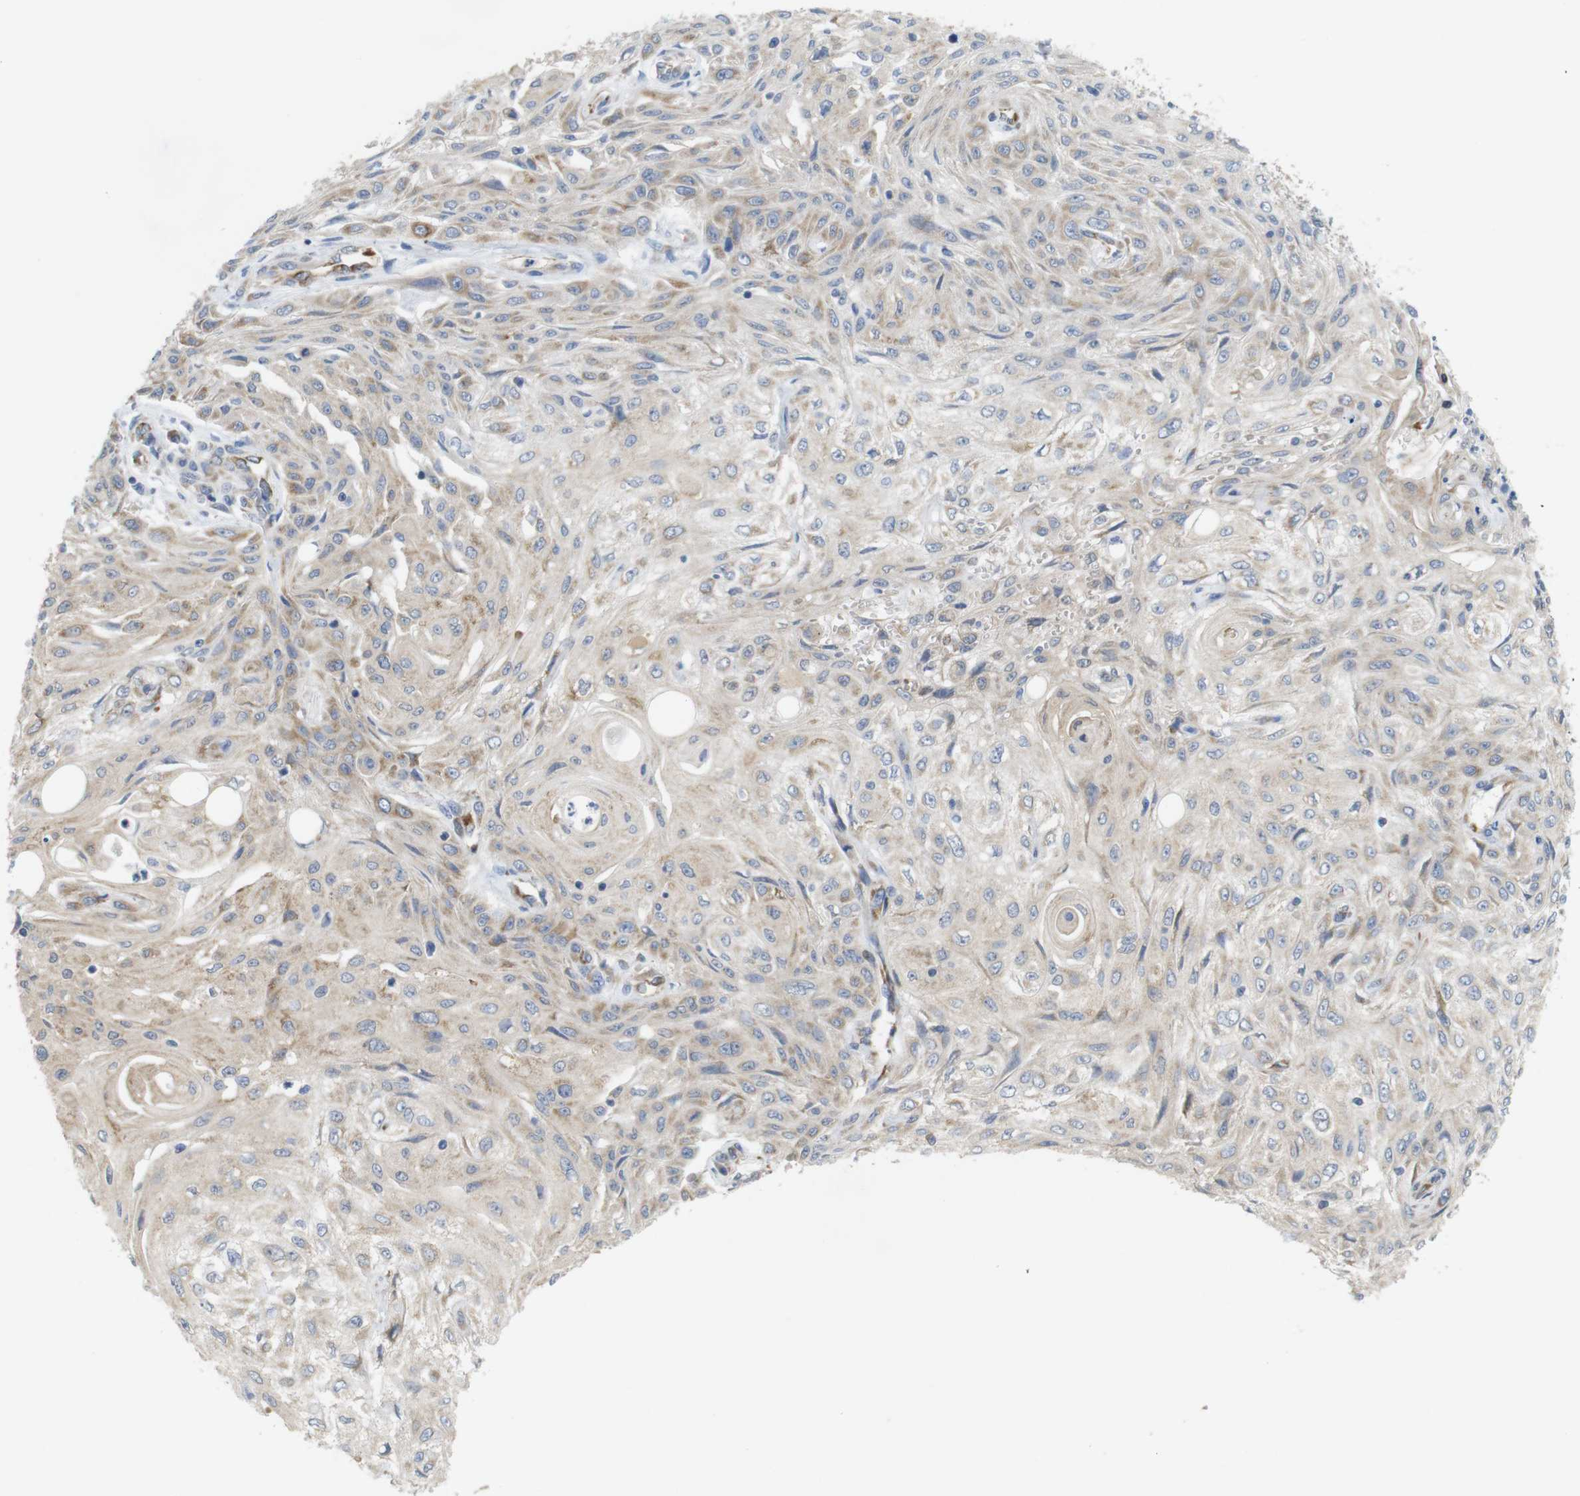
{"staining": {"intensity": "weak", "quantity": ">75%", "location": "cytoplasmic/membranous"}, "tissue": "skin cancer", "cell_type": "Tumor cells", "image_type": "cancer", "snomed": [{"axis": "morphology", "description": "Squamous cell carcinoma, NOS"}, {"axis": "topography", "description": "Skin"}], "caption": "Human squamous cell carcinoma (skin) stained for a protein (brown) reveals weak cytoplasmic/membranous positive positivity in about >75% of tumor cells.", "gene": "PCNX2", "patient": {"sex": "male", "age": 75}}